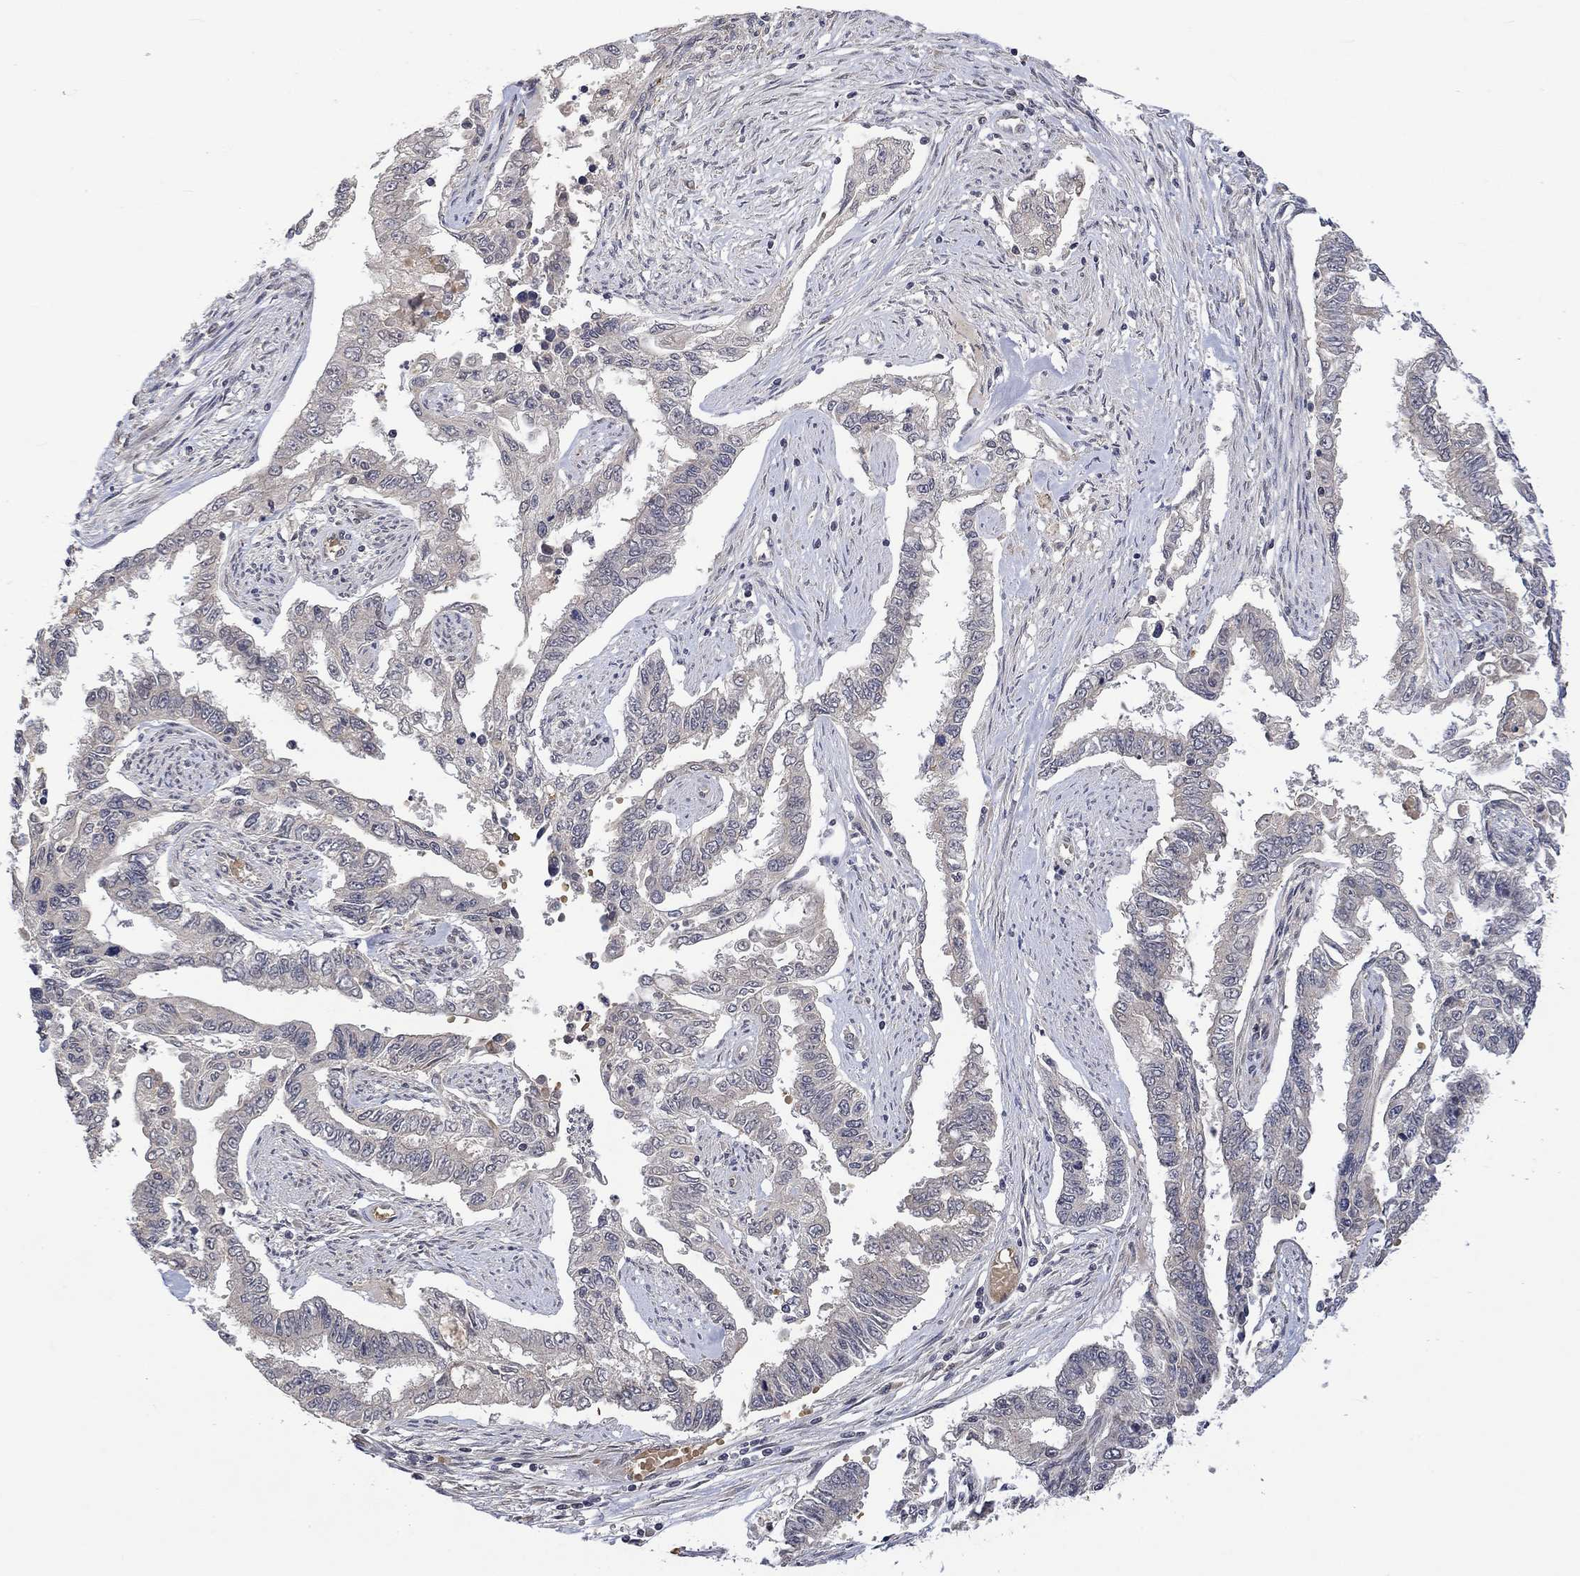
{"staining": {"intensity": "negative", "quantity": "none", "location": "none"}, "tissue": "endometrial cancer", "cell_type": "Tumor cells", "image_type": "cancer", "snomed": [{"axis": "morphology", "description": "Adenocarcinoma, NOS"}, {"axis": "topography", "description": "Uterus"}], "caption": "Micrograph shows no protein expression in tumor cells of endometrial cancer (adenocarcinoma) tissue. The staining is performed using DAB (3,3'-diaminobenzidine) brown chromogen with nuclei counter-stained in using hematoxylin.", "gene": "GRIN2D", "patient": {"sex": "female", "age": 59}}